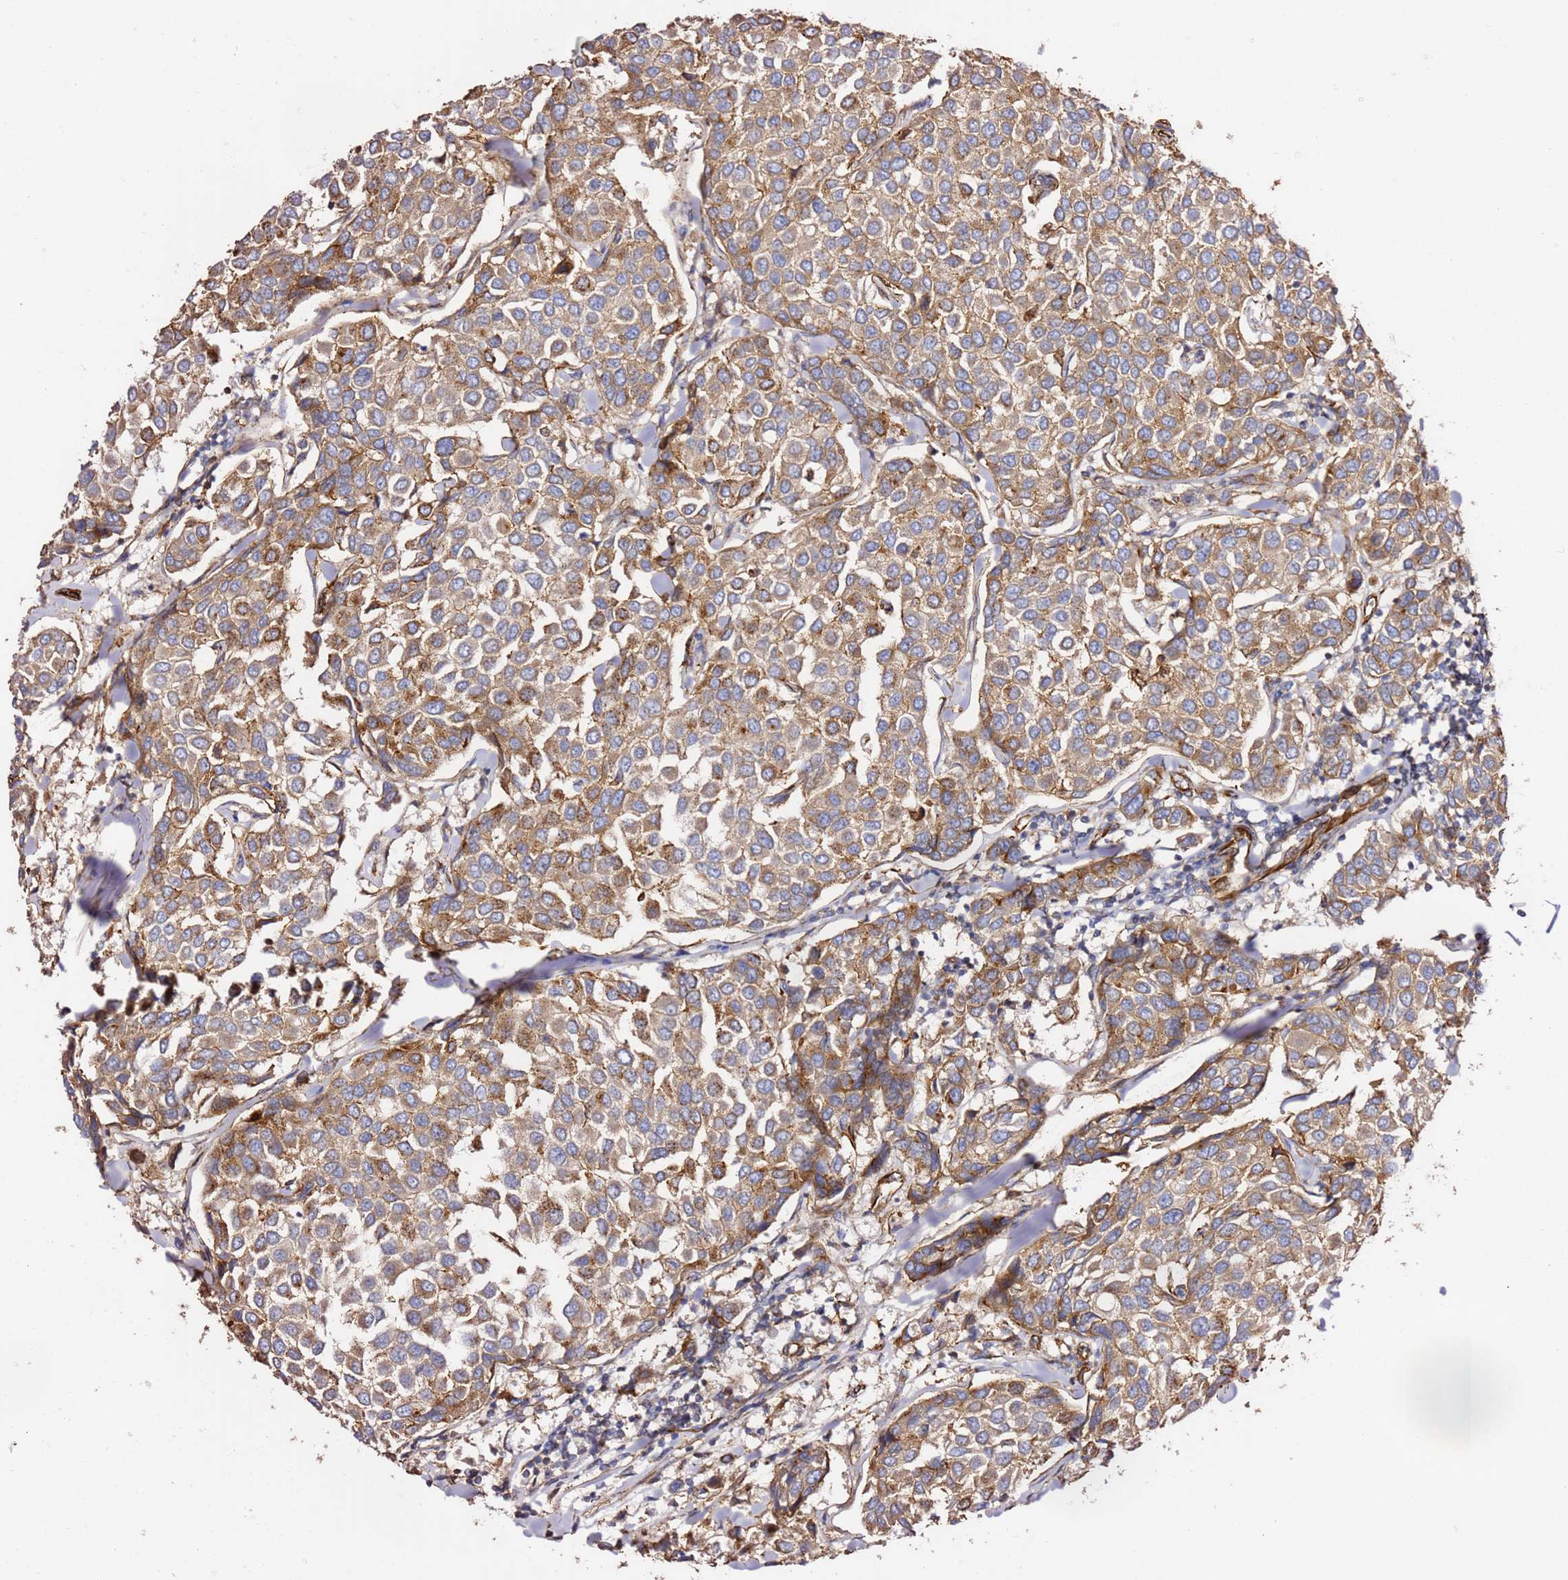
{"staining": {"intensity": "moderate", "quantity": ">75%", "location": "cytoplasmic/membranous"}, "tissue": "breast cancer", "cell_type": "Tumor cells", "image_type": "cancer", "snomed": [{"axis": "morphology", "description": "Duct carcinoma"}, {"axis": "topography", "description": "Breast"}], "caption": "A brown stain highlights moderate cytoplasmic/membranous expression of a protein in breast cancer (infiltrating ductal carcinoma) tumor cells. The staining is performed using DAB brown chromogen to label protein expression. The nuclei are counter-stained blue using hematoxylin.", "gene": "MRGPRE", "patient": {"sex": "female", "age": 55}}